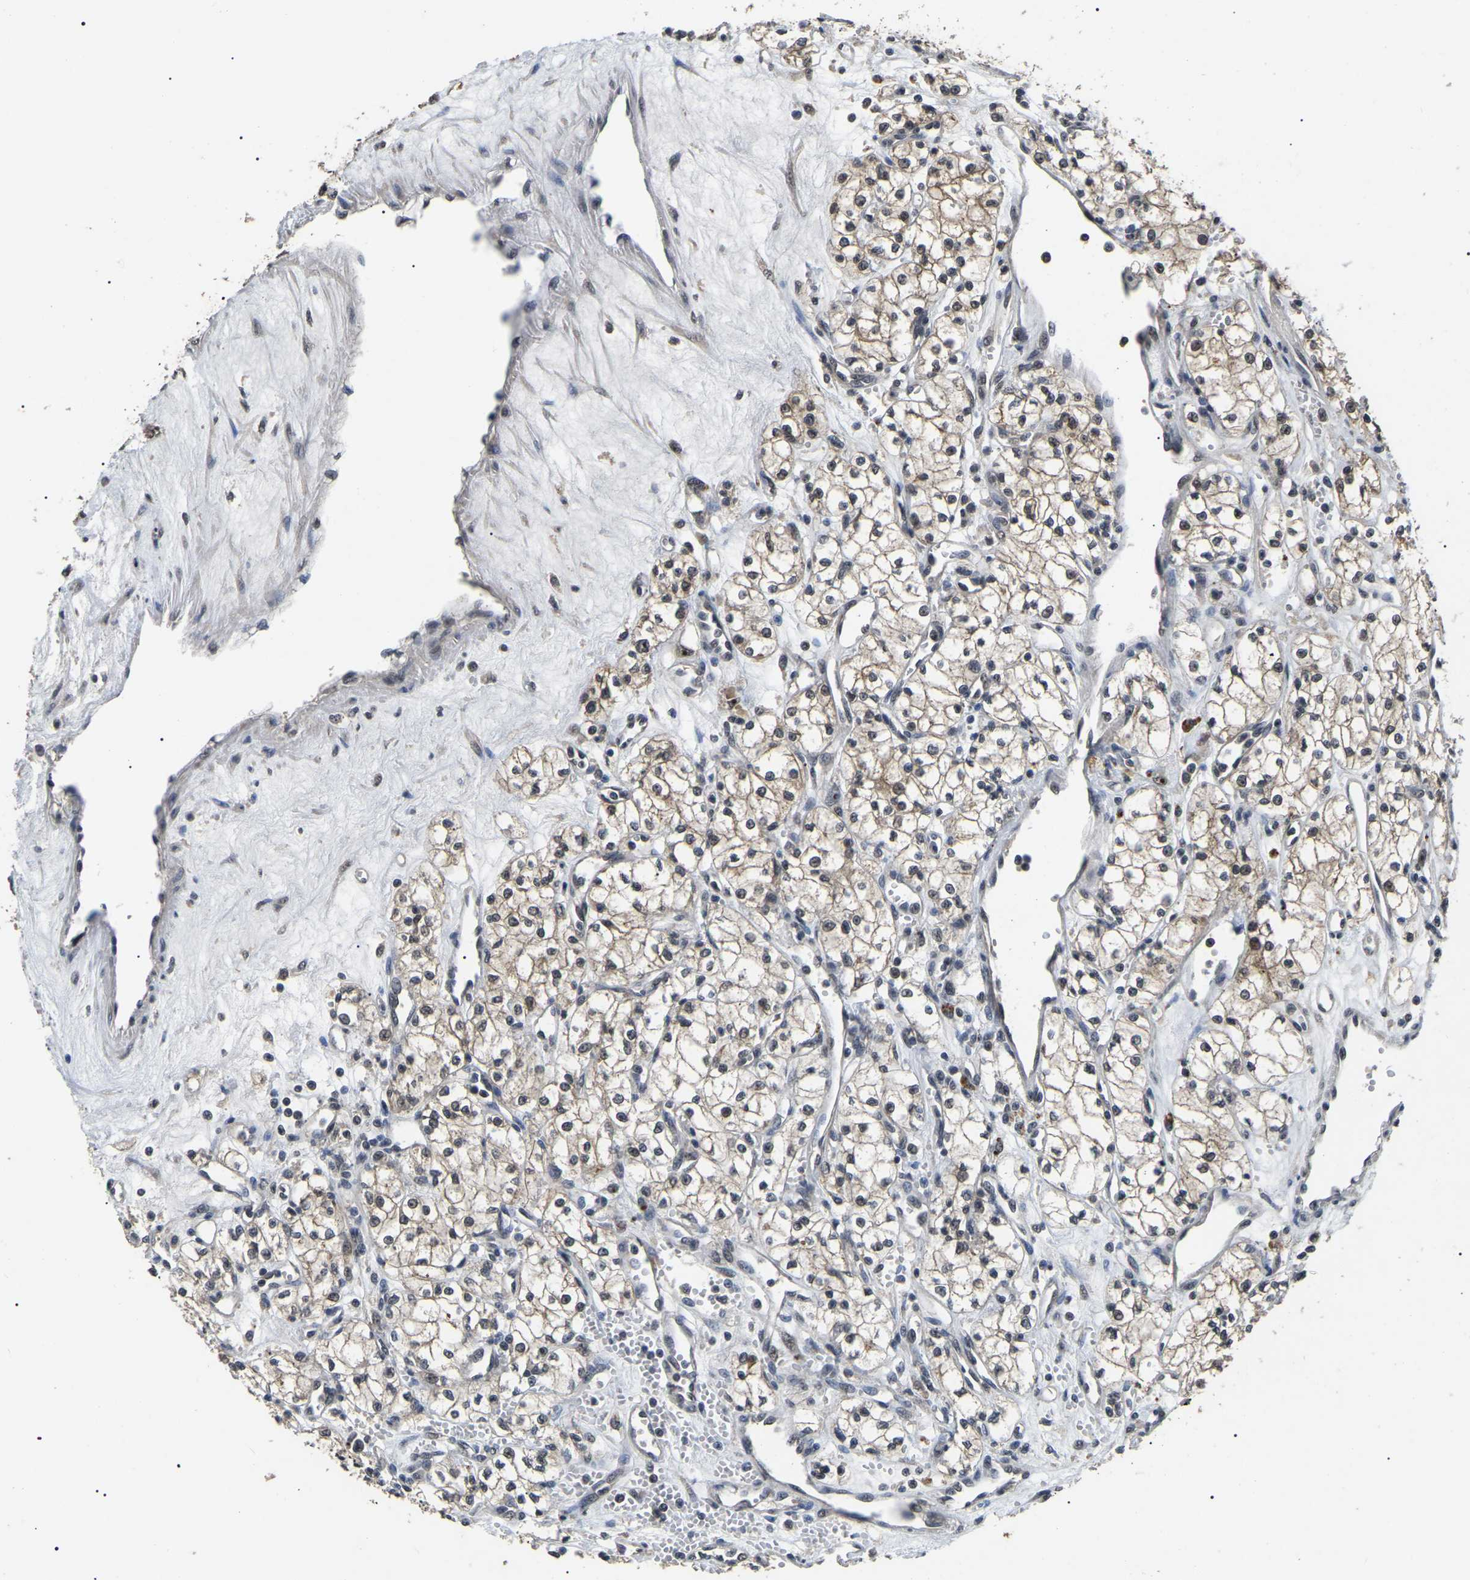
{"staining": {"intensity": "moderate", "quantity": "25%-75%", "location": "cytoplasmic/membranous"}, "tissue": "renal cancer", "cell_type": "Tumor cells", "image_type": "cancer", "snomed": [{"axis": "morphology", "description": "Adenocarcinoma, NOS"}, {"axis": "topography", "description": "Kidney"}], "caption": "Tumor cells show medium levels of moderate cytoplasmic/membranous staining in approximately 25%-75% of cells in human renal cancer (adenocarcinoma).", "gene": "PPM1E", "patient": {"sex": "male", "age": 59}}